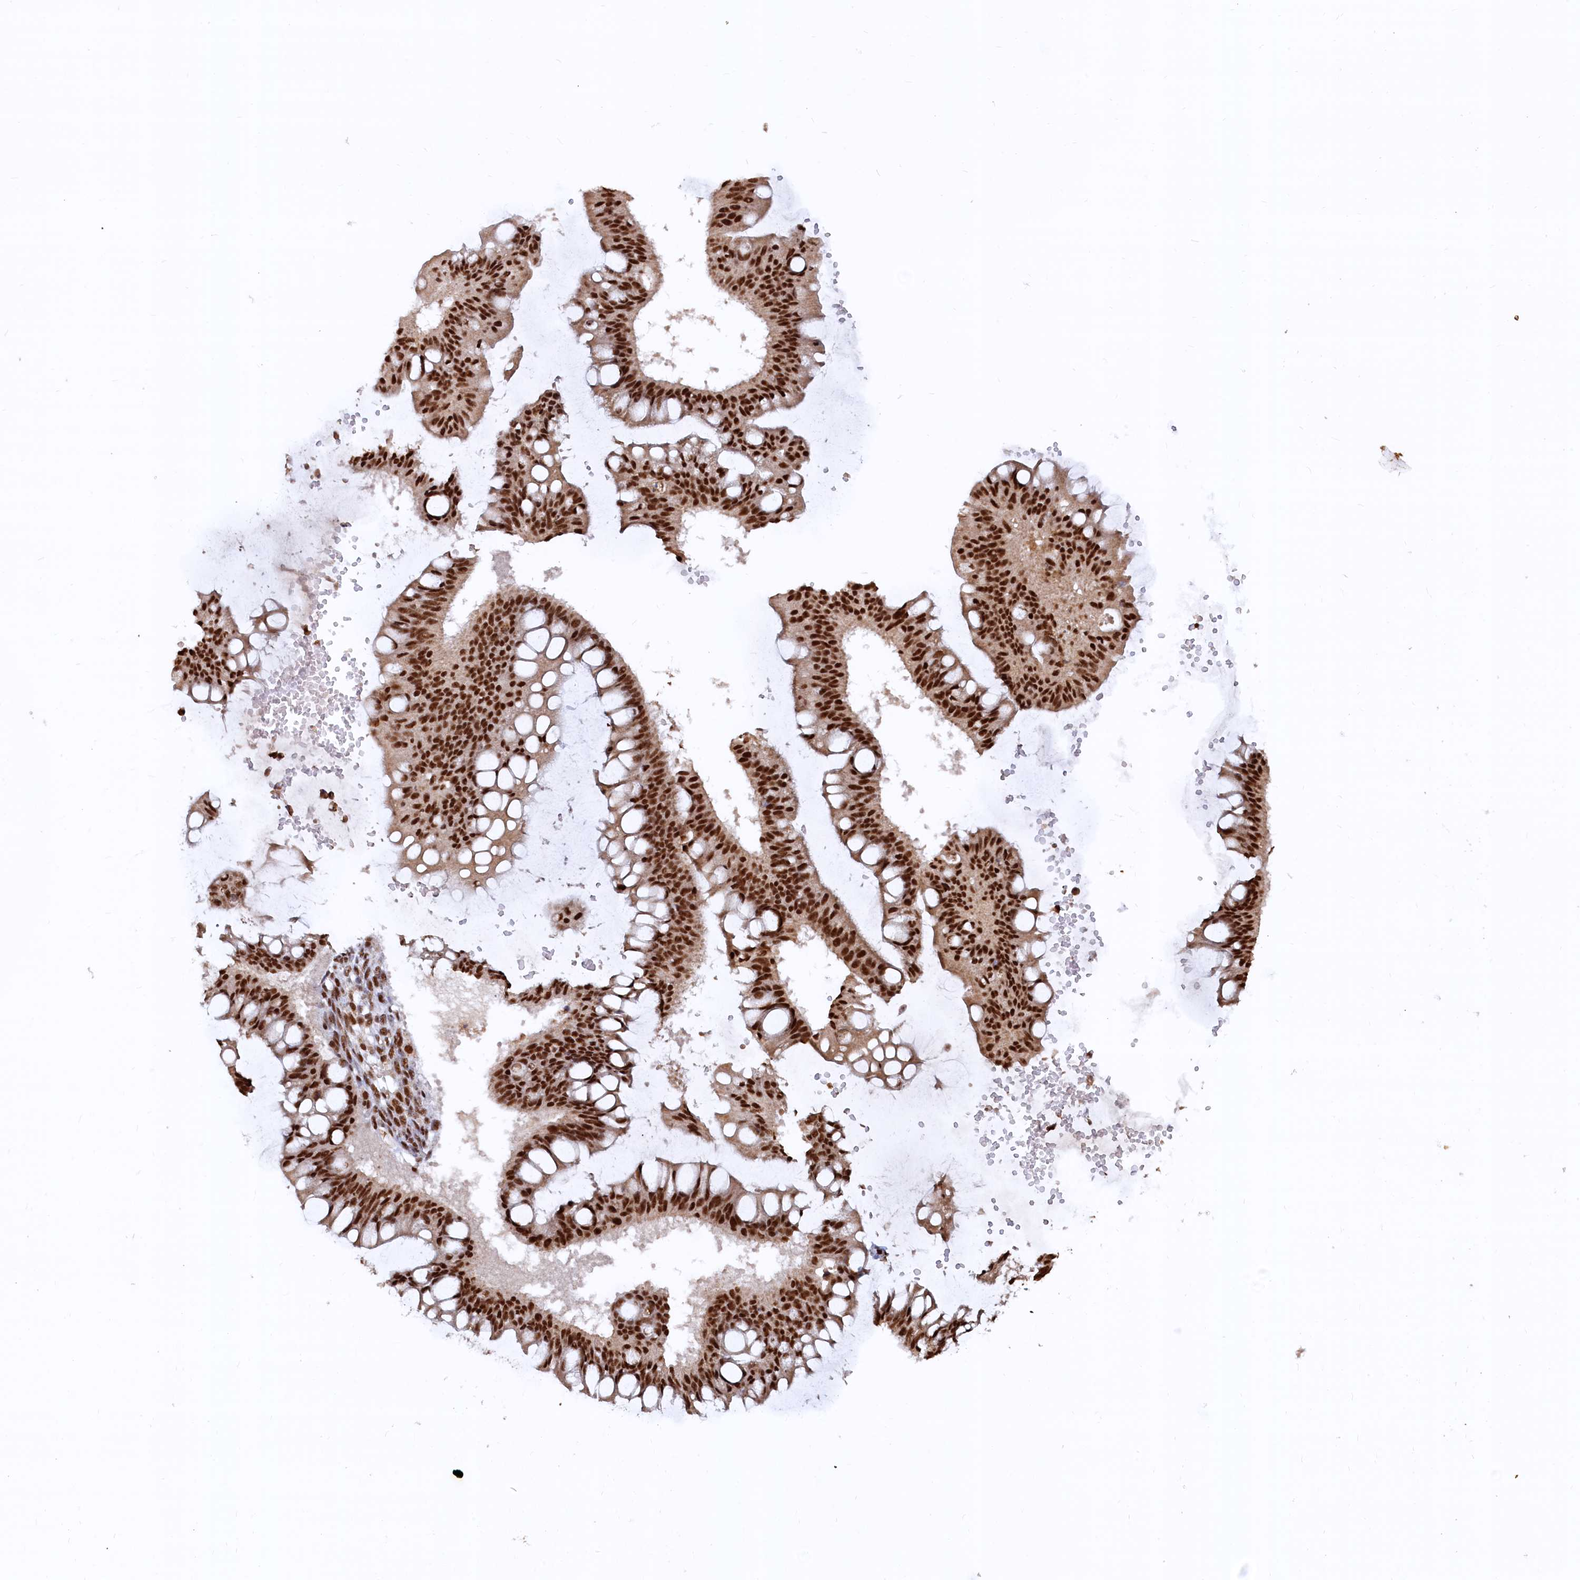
{"staining": {"intensity": "strong", "quantity": ">75%", "location": "cytoplasmic/membranous,nuclear"}, "tissue": "ovarian cancer", "cell_type": "Tumor cells", "image_type": "cancer", "snomed": [{"axis": "morphology", "description": "Cystadenocarcinoma, mucinous, NOS"}, {"axis": "topography", "description": "Ovary"}], "caption": "Human ovarian cancer (mucinous cystadenocarcinoma) stained with a protein marker reveals strong staining in tumor cells.", "gene": "RSRC2", "patient": {"sex": "female", "age": 73}}